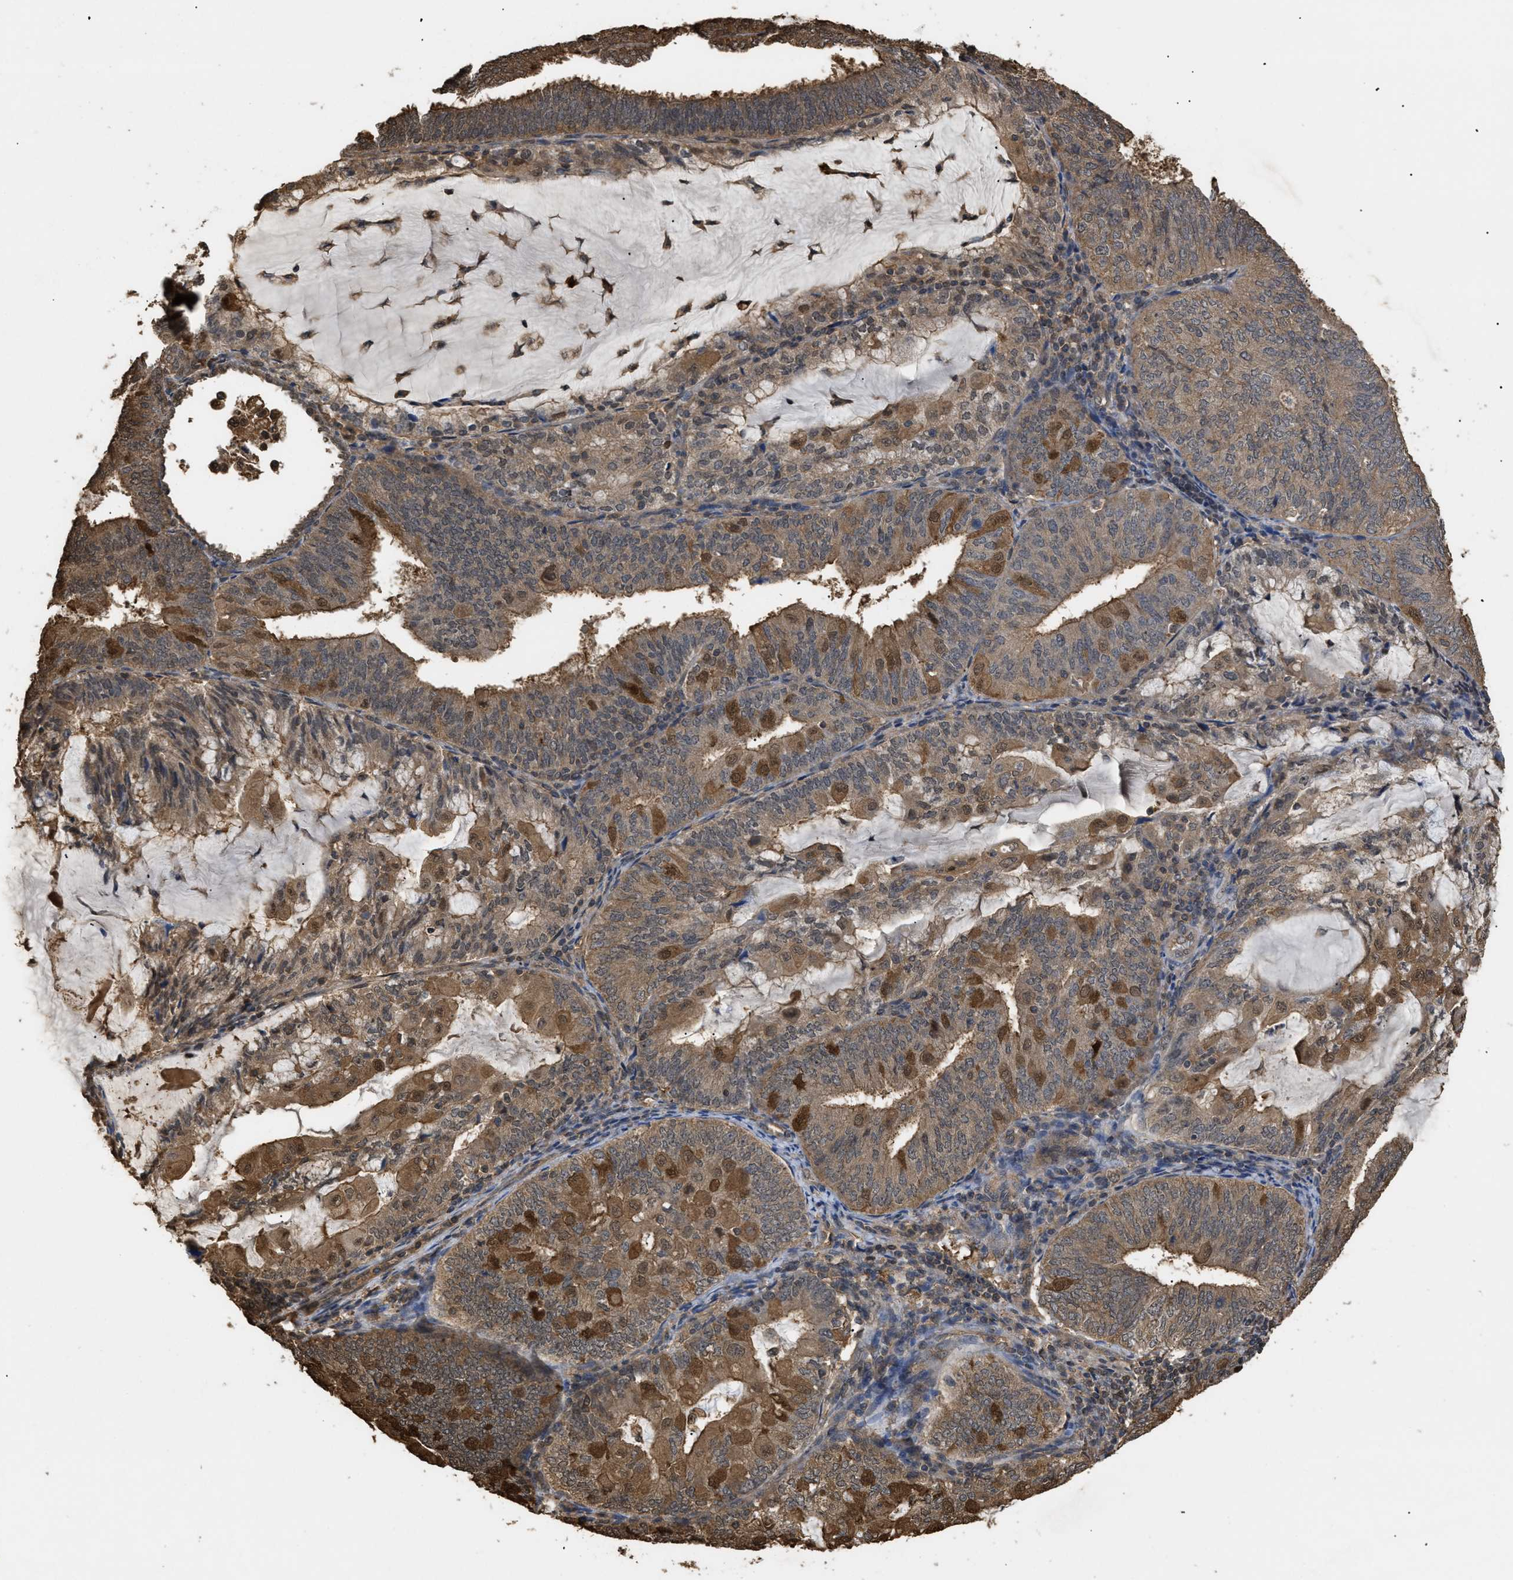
{"staining": {"intensity": "moderate", "quantity": ">75%", "location": "cytoplasmic/membranous"}, "tissue": "endometrial cancer", "cell_type": "Tumor cells", "image_type": "cancer", "snomed": [{"axis": "morphology", "description": "Adenocarcinoma, NOS"}, {"axis": "topography", "description": "Endometrium"}], "caption": "An IHC micrograph of tumor tissue is shown. Protein staining in brown shows moderate cytoplasmic/membranous positivity in adenocarcinoma (endometrial) within tumor cells. The staining was performed using DAB, with brown indicating positive protein expression. Nuclei are stained blue with hematoxylin.", "gene": "CALM1", "patient": {"sex": "female", "age": 81}}